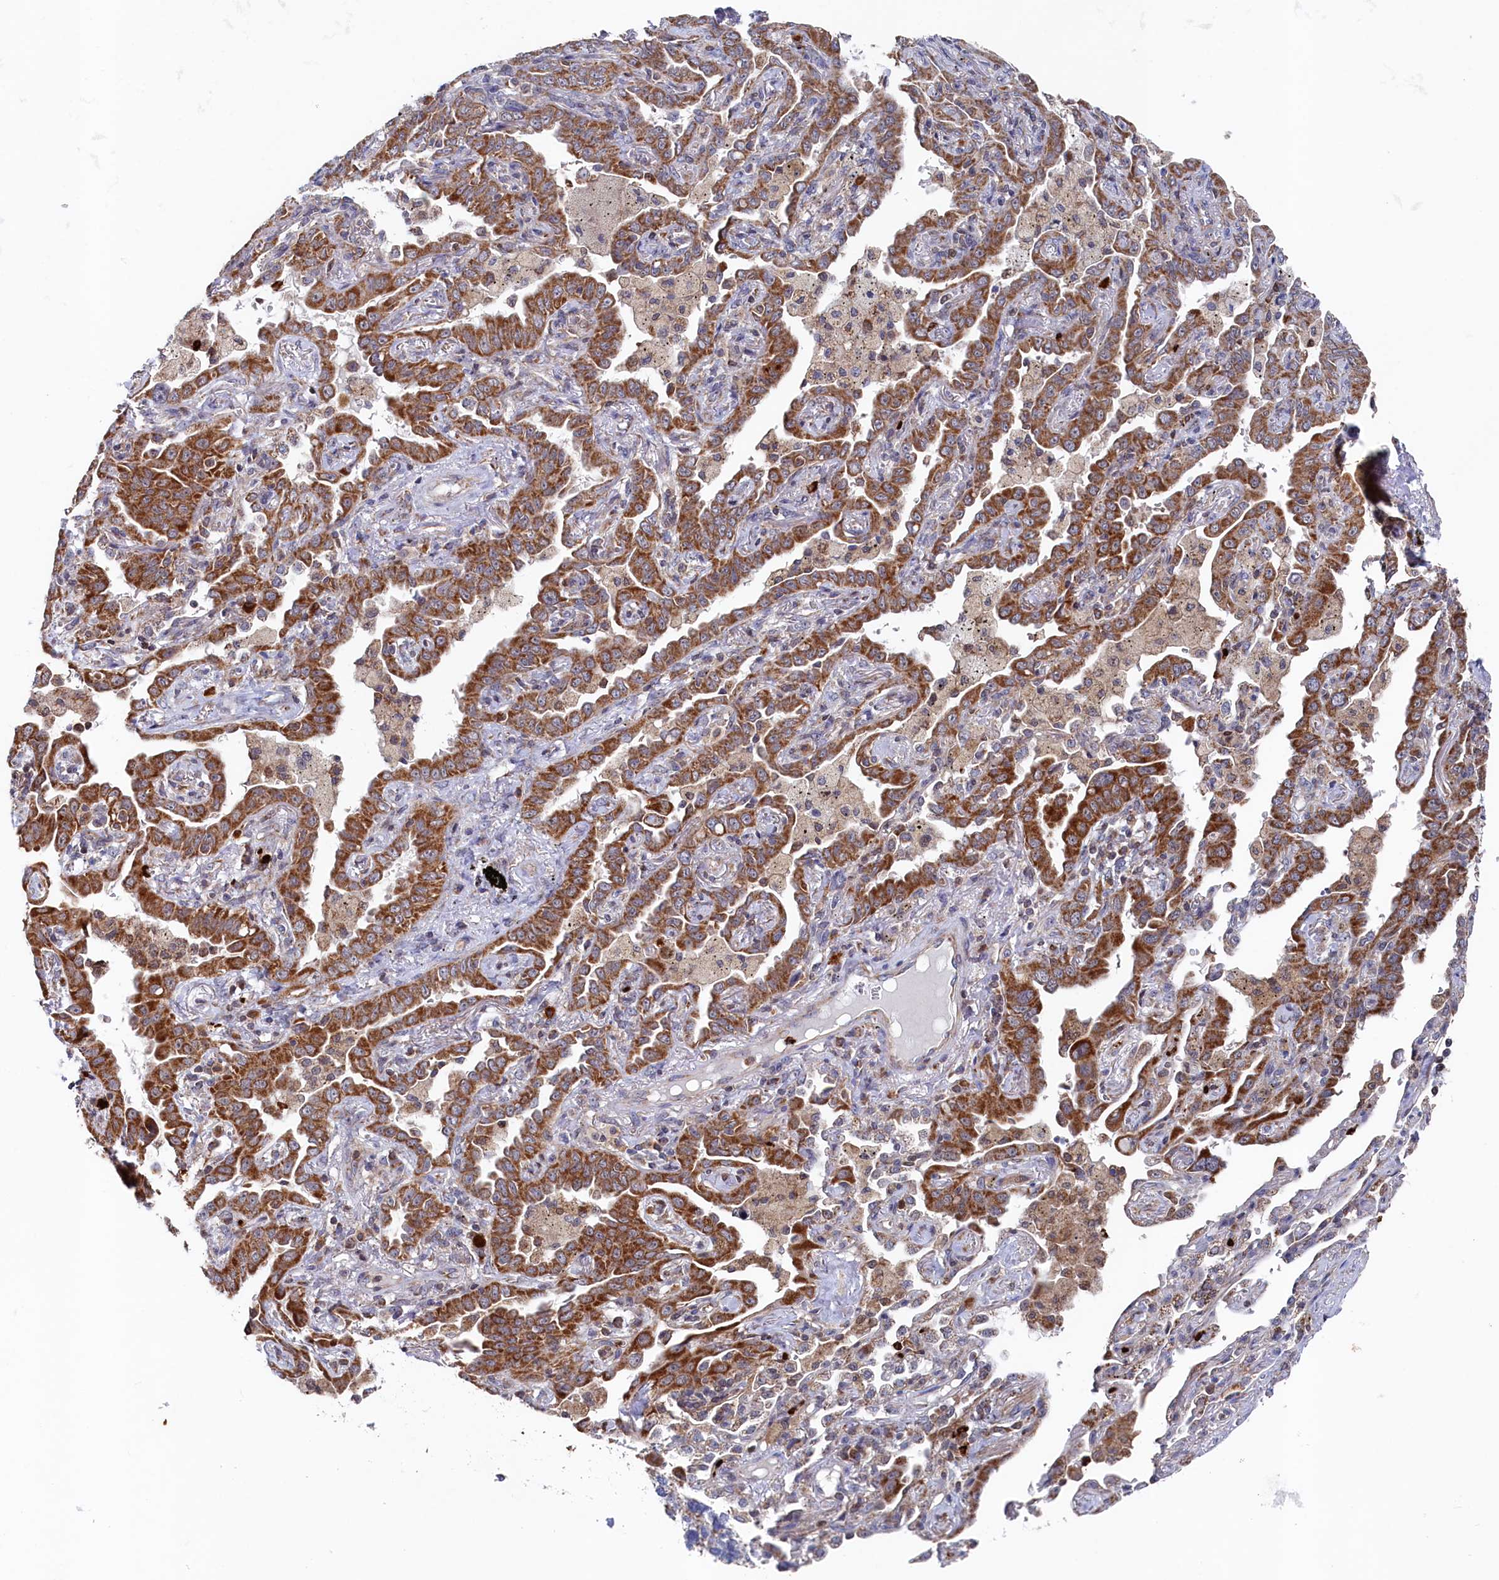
{"staining": {"intensity": "moderate", "quantity": ">75%", "location": "cytoplasmic/membranous"}, "tissue": "lung cancer", "cell_type": "Tumor cells", "image_type": "cancer", "snomed": [{"axis": "morphology", "description": "Adenocarcinoma, NOS"}, {"axis": "topography", "description": "Lung"}], "caption": "Approximately >75% of tumor cells in human lung cancer (adenocarcinoma) display moderate cytoplasmic/membranous protein expression as visualized by brown immunohistochemical staining.", "gene": "CHCHD1", "patient": {"sex": "male", "age": 67}}